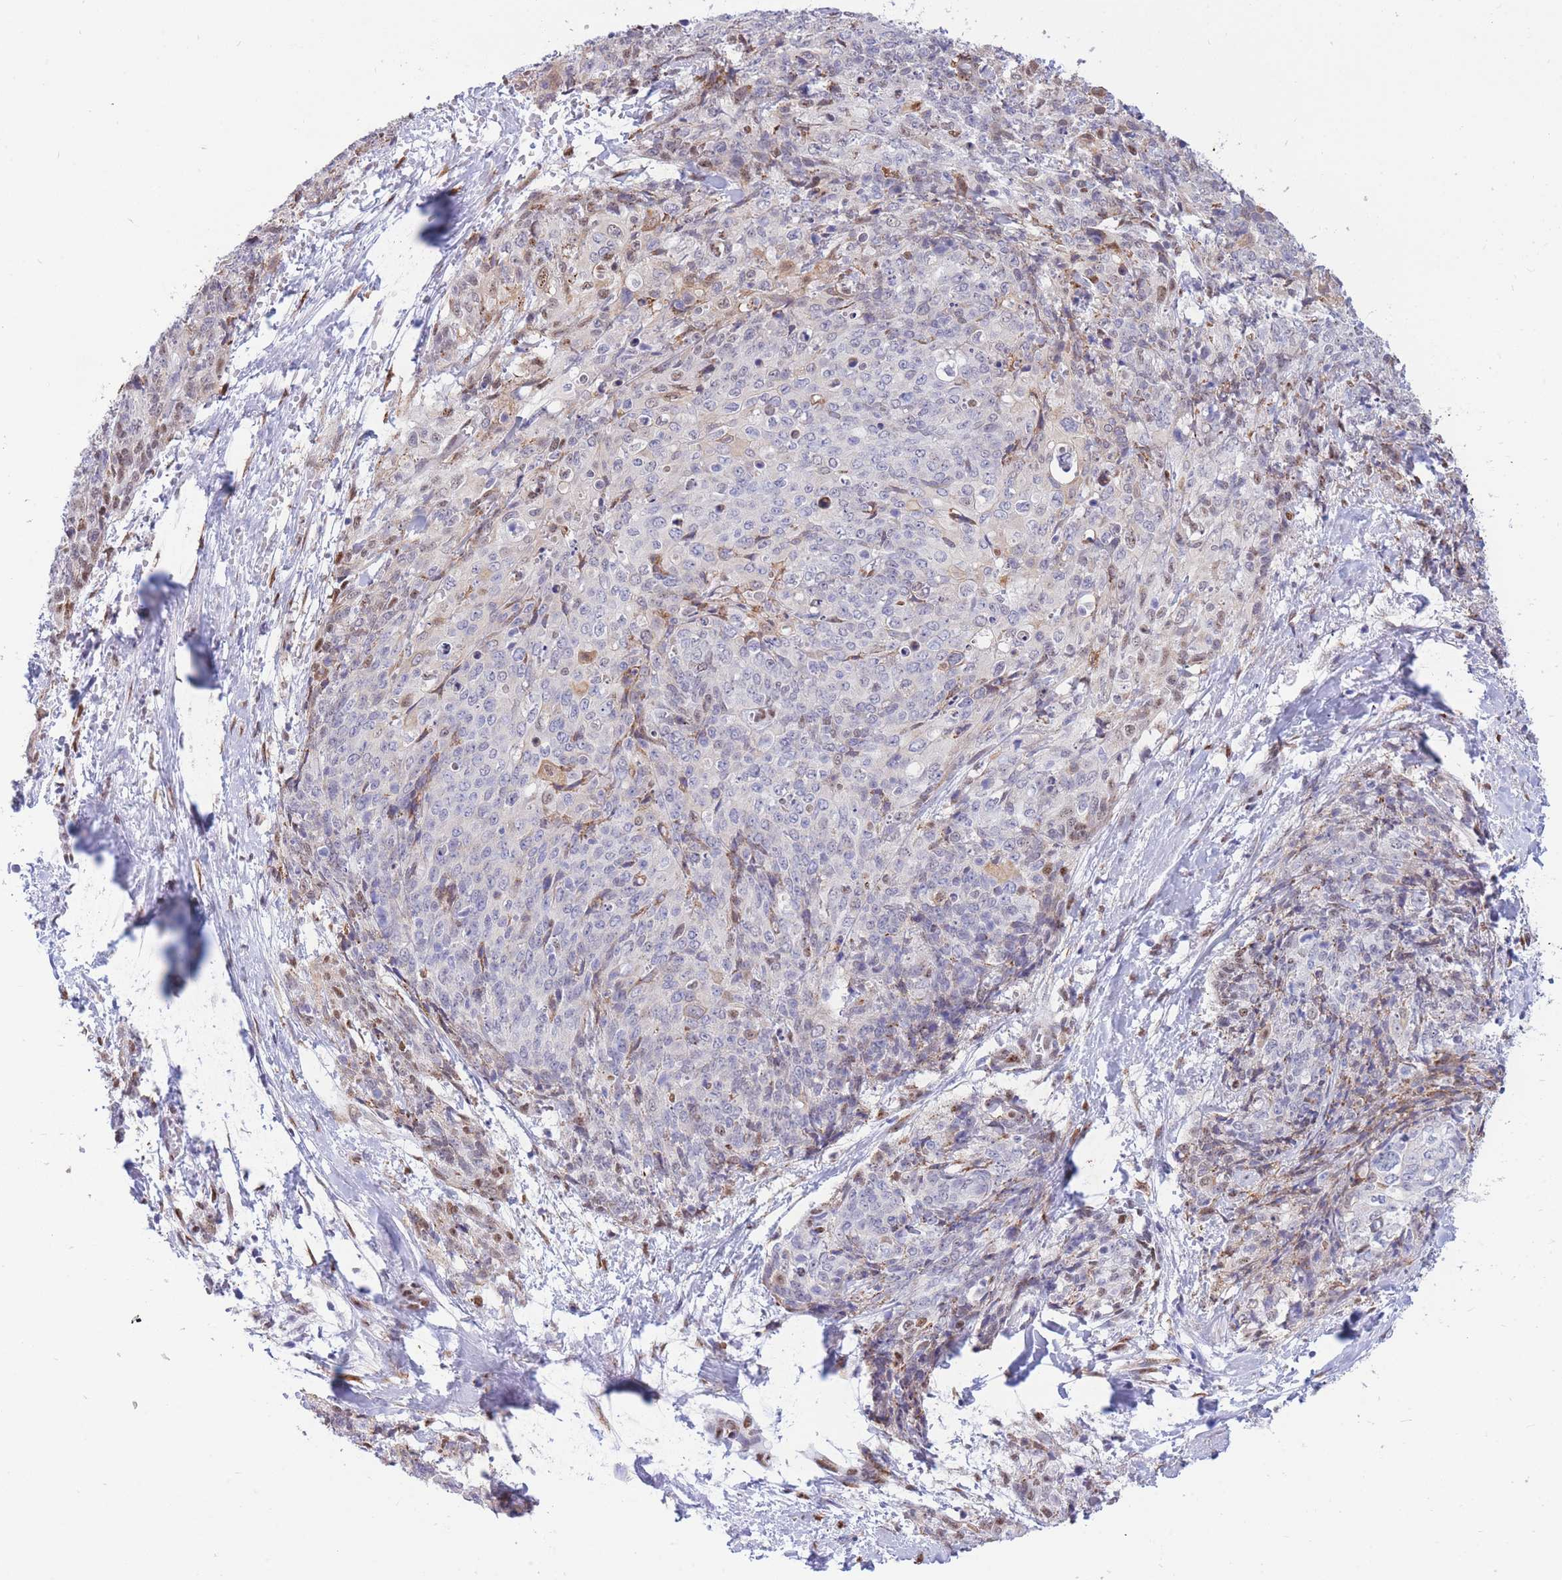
{"staining": {"intensity": "weak", "quantity": "<25%", "location": "nuclear"}, "tissue": "skin cancer", "cell_type": "Tumor cells", "image_type": "cancer", "snomed": [{"axis": "morphology", "description": "Squamous cell carcinoma, NOS"}, {"axis": "topography", "description": "Skin"}, {"axis": "topography", "description": "Vulva"}], "caption": "Immunohistochemical staining of skin squamous cell carcinoma reveals no significant staining in tumor cells.", "gene": "FAM153A", "patient": {"sex": "female", "age": 85}}